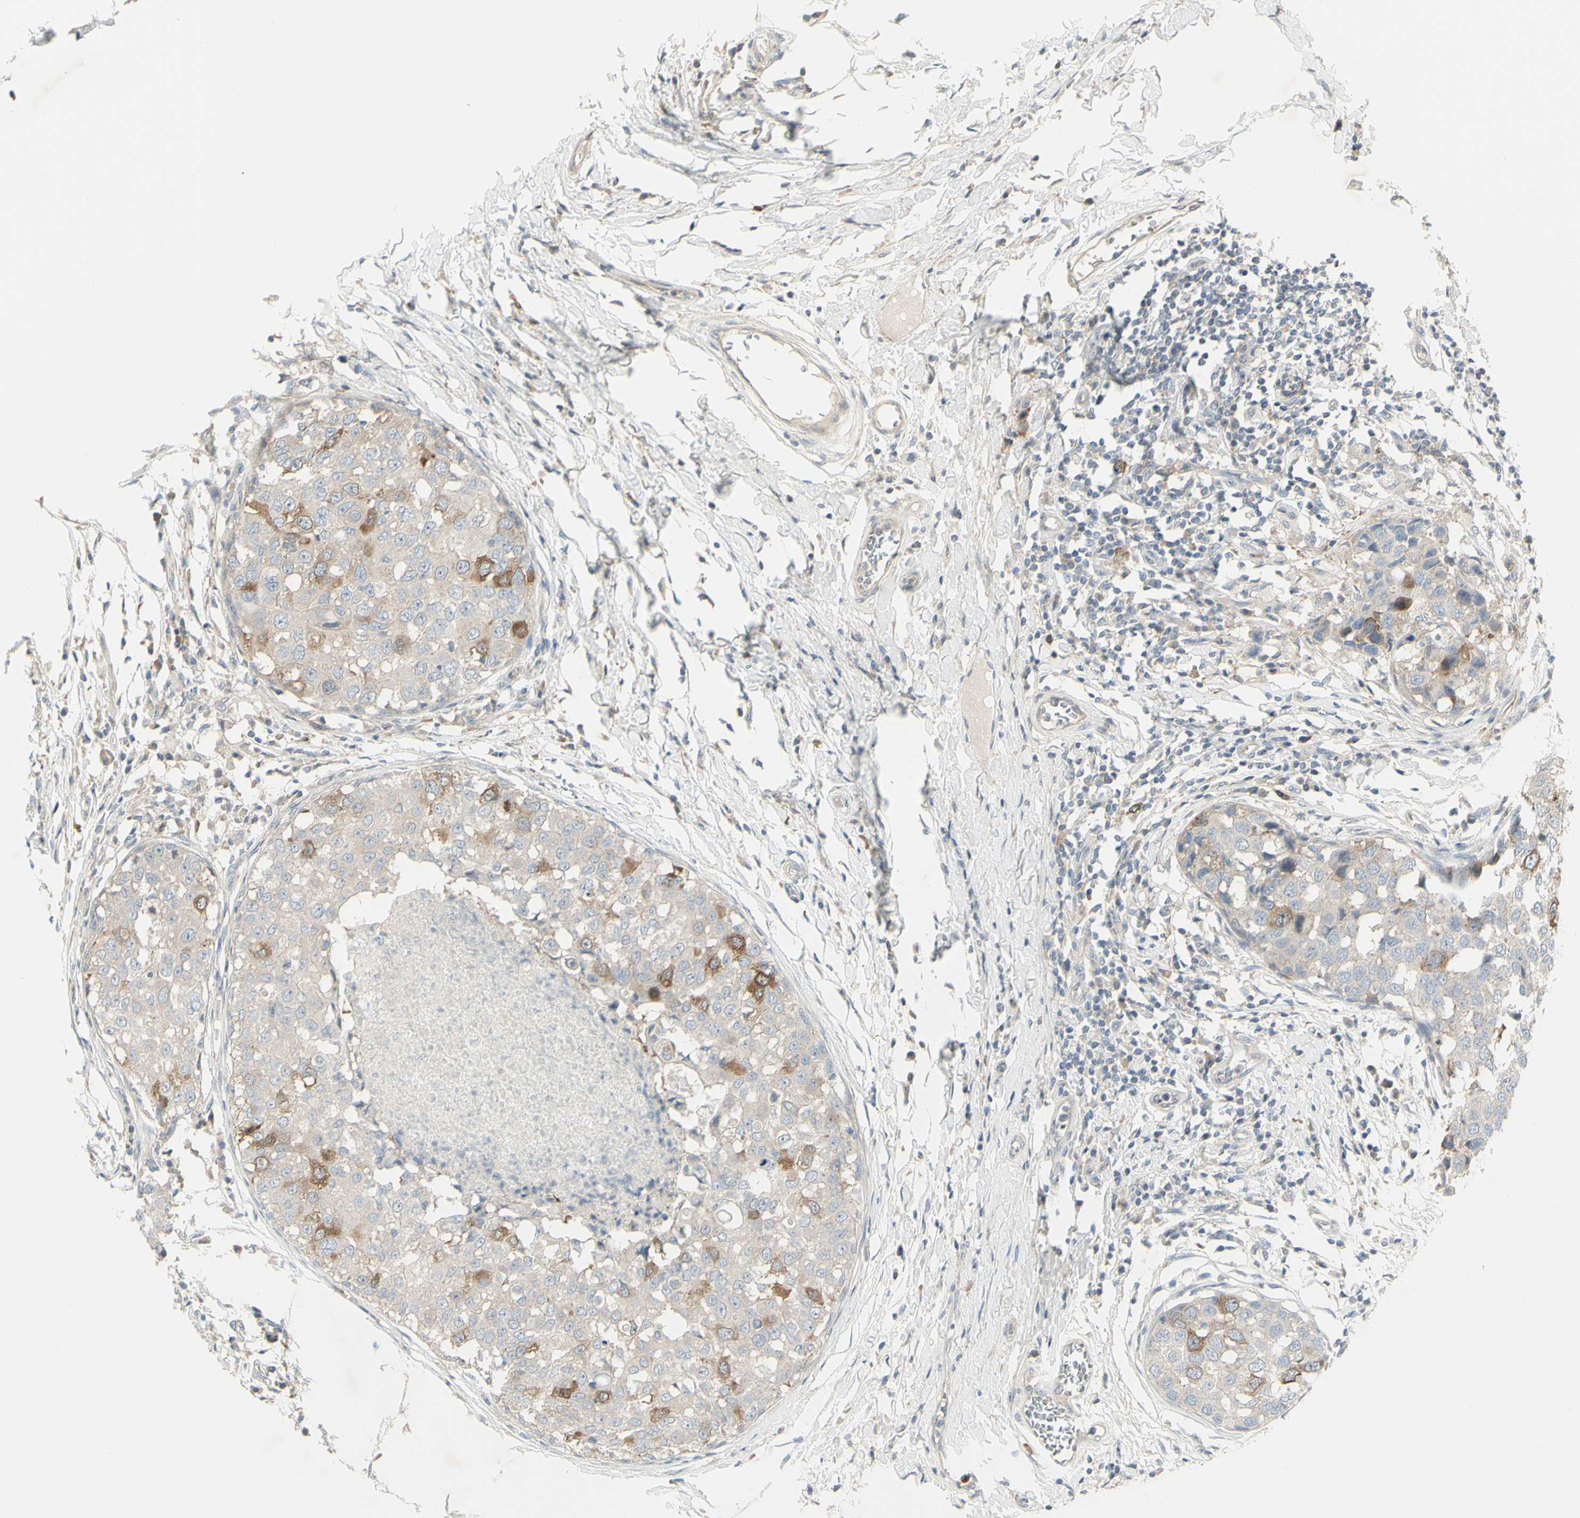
{"staining": {"intensity": "strong", "quantity": "<25%", "location": "cytoplasmic/membranous"}, "tissue": "breast cancer", "cell_type": "Tumor cells", "image_type": "cancer", "snomed": [{"axis": "morphology", "description": "Duct carcinoma"}, {"axis": "topography", "description": "Breast"}], "caption": "The micrograph reveals a brown stain indicating the presence of a protein in the cytoplasmic/membranous of tumor cells in breast cancer (infiltrating ductal carcinoma). Nuclei are stained in blue.", "gene": "CCNB2", "patient": {"sex": "female", "age": 27}}